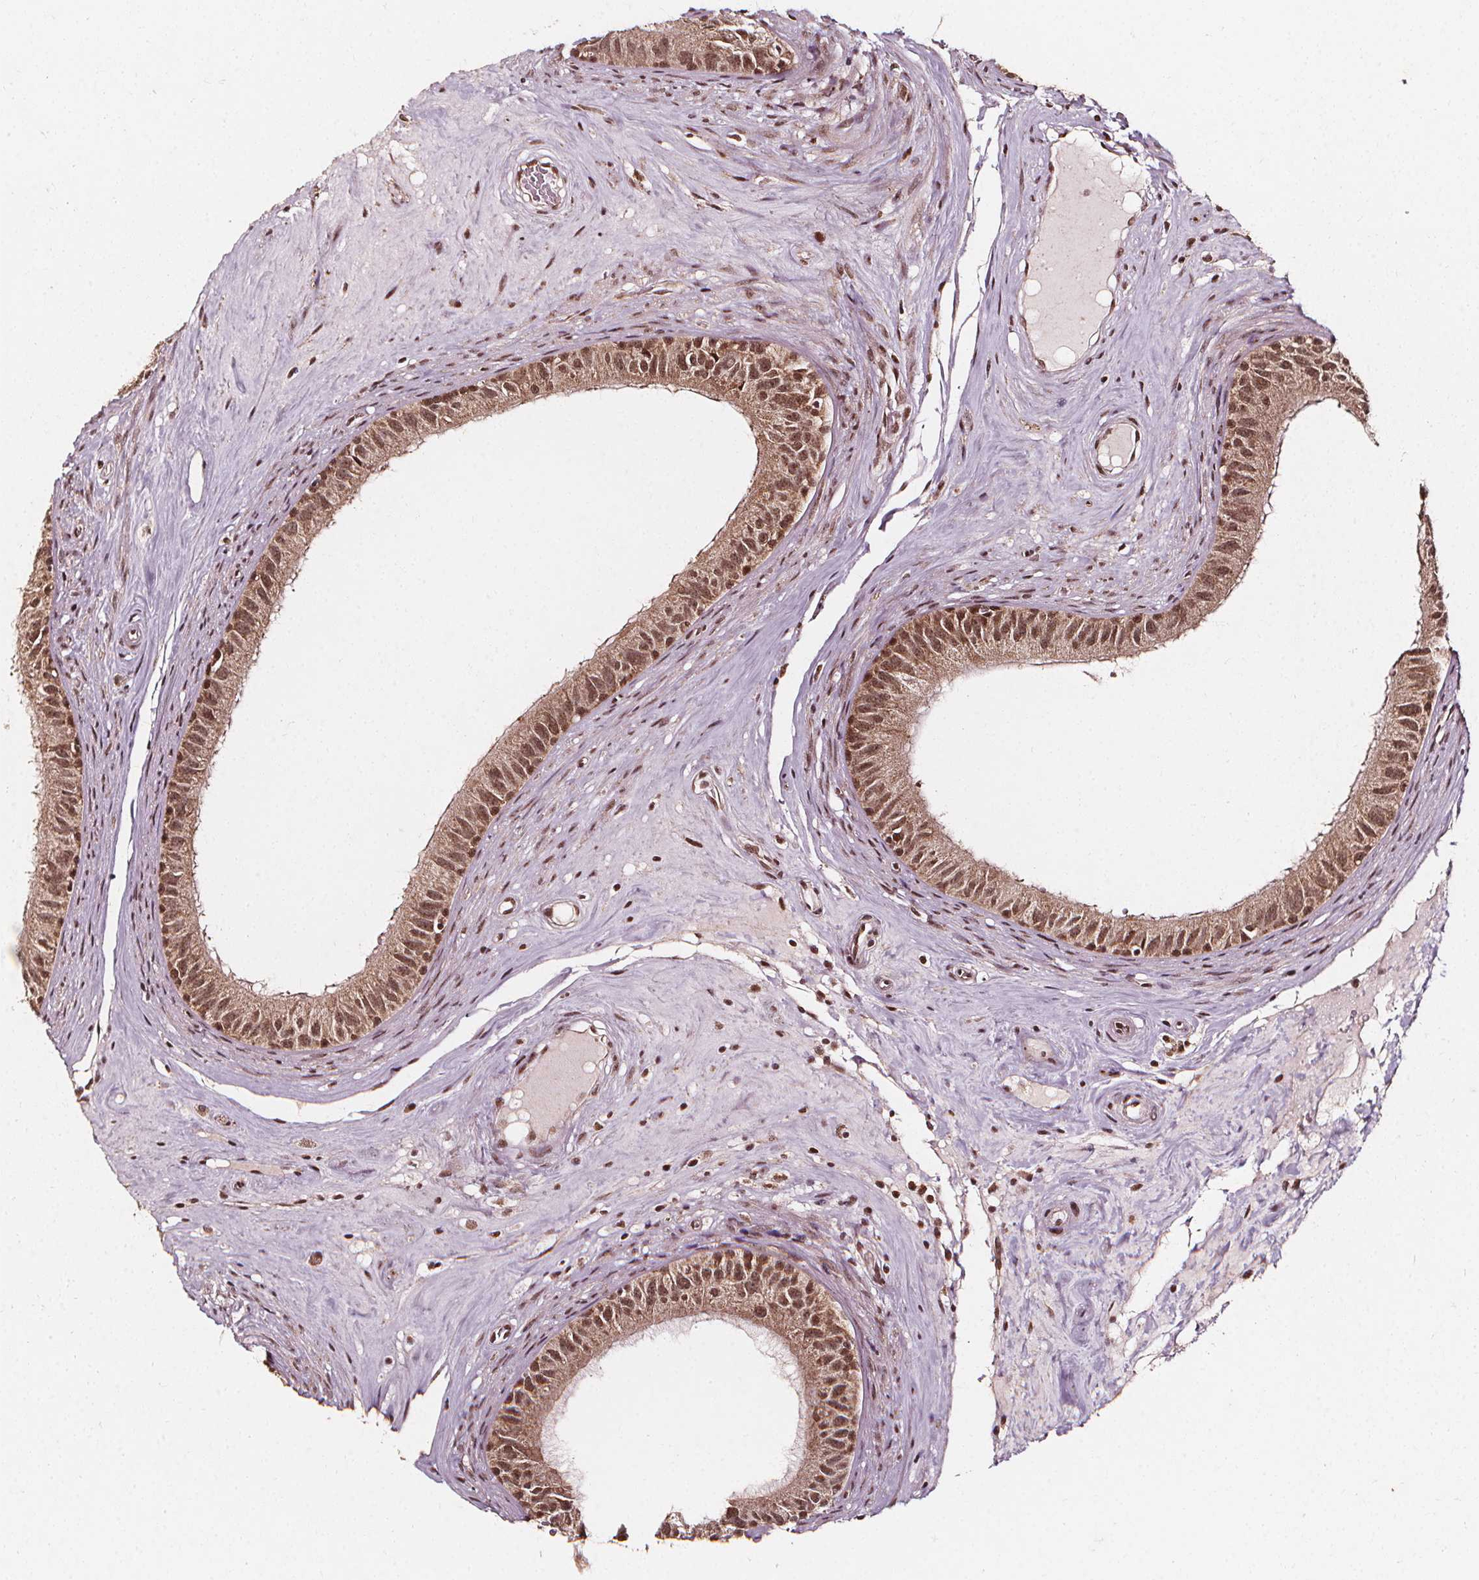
{"staining": {"intensity": "moderate", "quantity": ">75%", "location": "cytoplasmic/membranous,nuclear"}, "tissue": "epididymis", "cell_type": "Glandular cells", "image_type": "normal", "snomed": [{"axis": "morphology", "description": "Normal tissue, NOS"}, {"axis": "topography", "description": "Epididymis"}], "caption": "Unremarkable epididymis reveals moderate cytoplasmic/membranous,nuclear positivity in about >75% of glandular cells, visualized by immunohistochemistry. The staining was performed using DAB to visualize the protein expression in brown, while the nuclei were stained in blue with hematoxylin (Magnification: 20x).", "gene": "SMN1", "patient": {"sex": "male", "age": 59}}